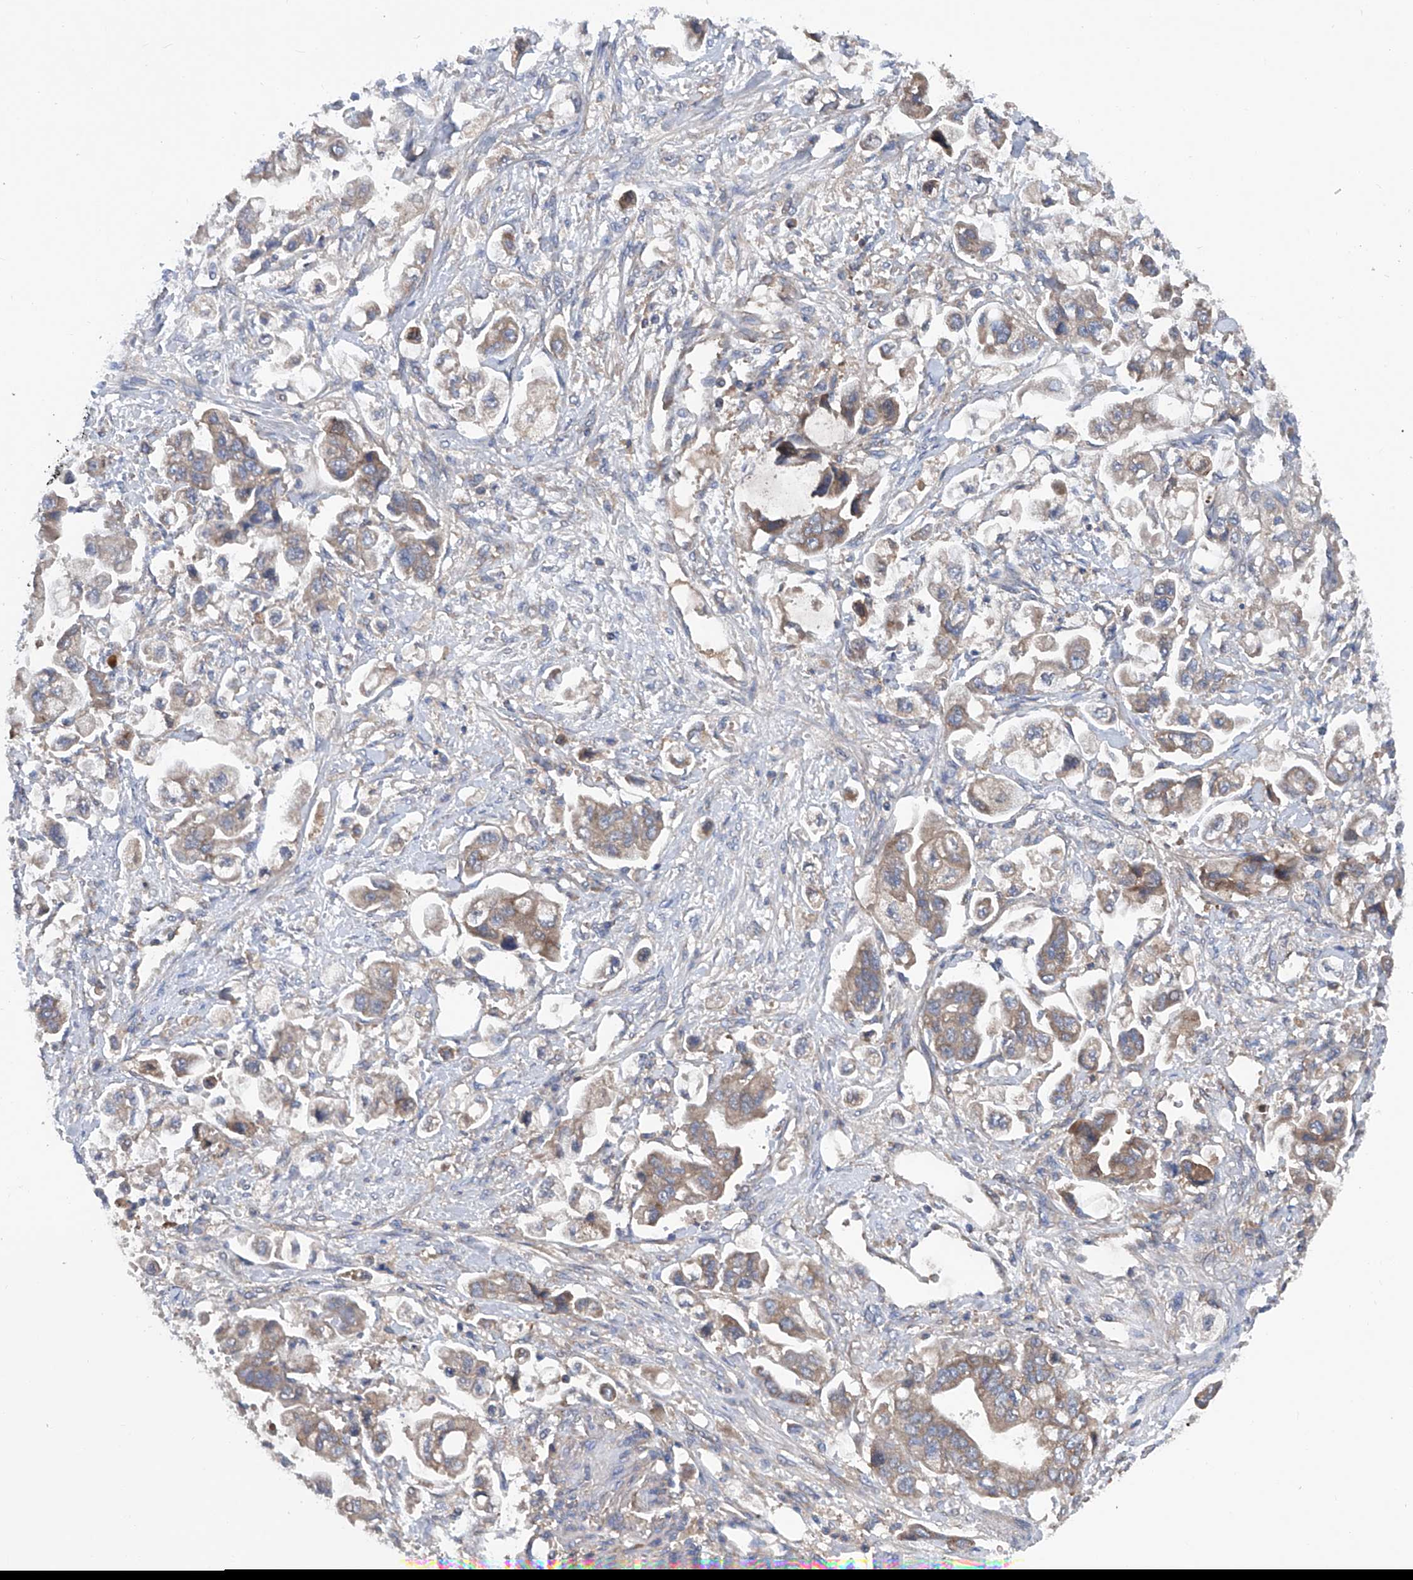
{"staining": {"intensity": "weak", "quantity": ">75%", "location": "cytoplasmic/membranous"}, "tissue": "stomach cancer", "cell_type": "Tumor cells", "image_type": "cancer", "snomed": [{"axis": "morphology", "description": "Adenocarcinoma, NOS"}, {"axis": "topography", "description": "Stomach"}], "caption": "A micrograph of human adenocarcinoma (stomach) stained for a protein reveals weak cytoplasmic/membranous brown staining in tumor cells. (IHC, brightfield microscopy, high magnification).", "gene": "ASCC3", "patient": {"sex": "male", "age": 62}}